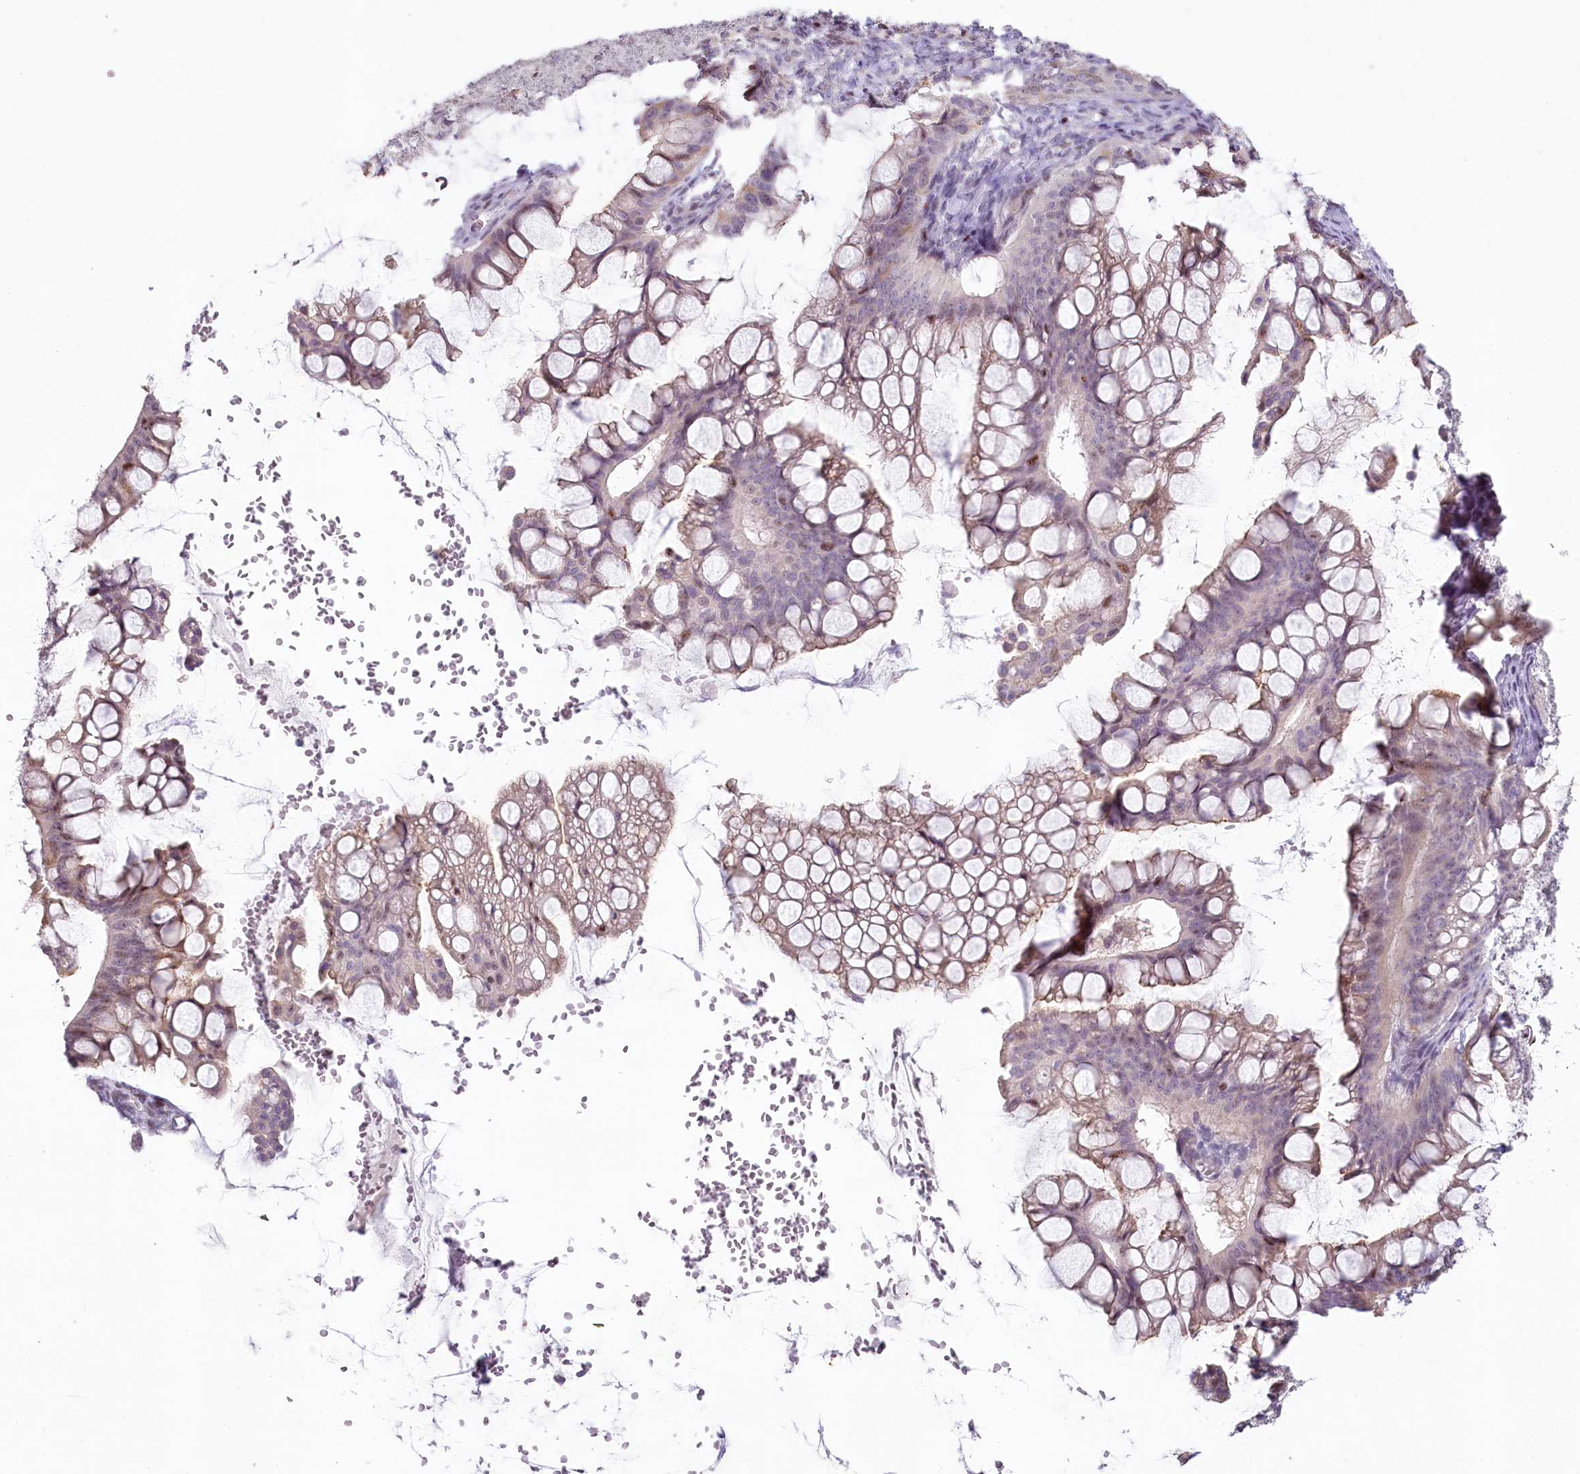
{"staining": {"intensity": "weak", "quantity": "<25%", "location": "nuclear"}, "tissue": "ovarian cancer", "cell_type": "Tumor cells", "image_type": "cancer", "snomed": [{"axis": "morphology", "description": "Cystadenocarcinoma, mucinous, NOS"}, {"axis": "topography", "description": "Ovary"}], "caption": "This is an immunohistochemistry image of human mucinous cystadenocarcinoma (ovarian). There is no positivity in tumor cells.", "gene": "HPD", "patient": {"sex": "female", "age": 73}}